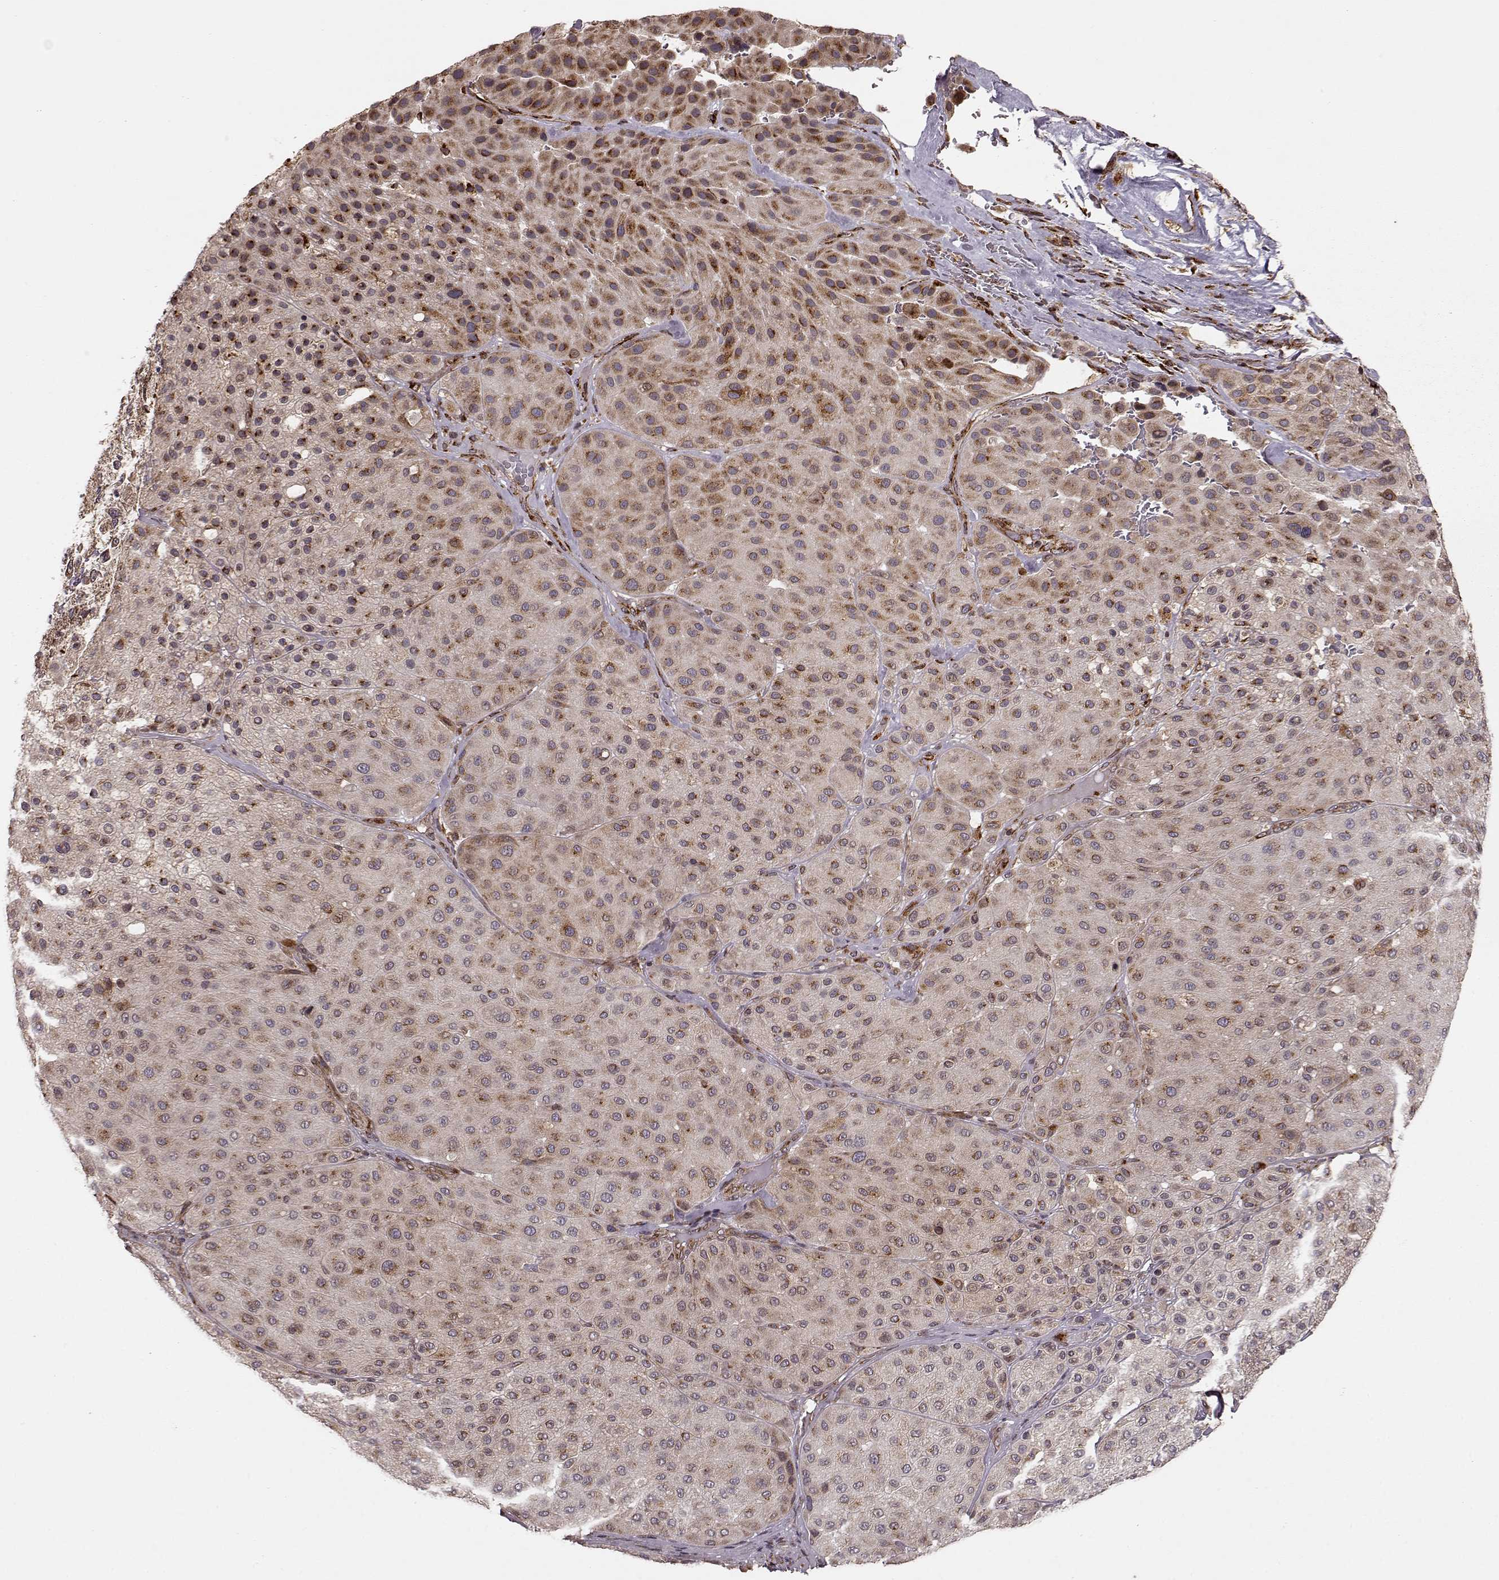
{"staining": {"intensity": "weak", "quantity": ">75%", "location": "cytoplasmic/membranous"}, "tissue": "melanoma", "cell_type": "Tumor cells", "image_type": "cancer", "snomed": [{"axis": "morphology", "description": "Malignant melanoma, Metastatic site"}, {"axis": "topography", "description": "Smooth muscle"}], "caption": "Malignant melanoma (metastatic site) stained with DAB immunohistochemistry (IHC) reveals low levels of weak cytoplasmic/membranous positivity in about >75% of tumor cells.", "gene": "YIPF5", "patient": {"sex": "male", "age": 41}}